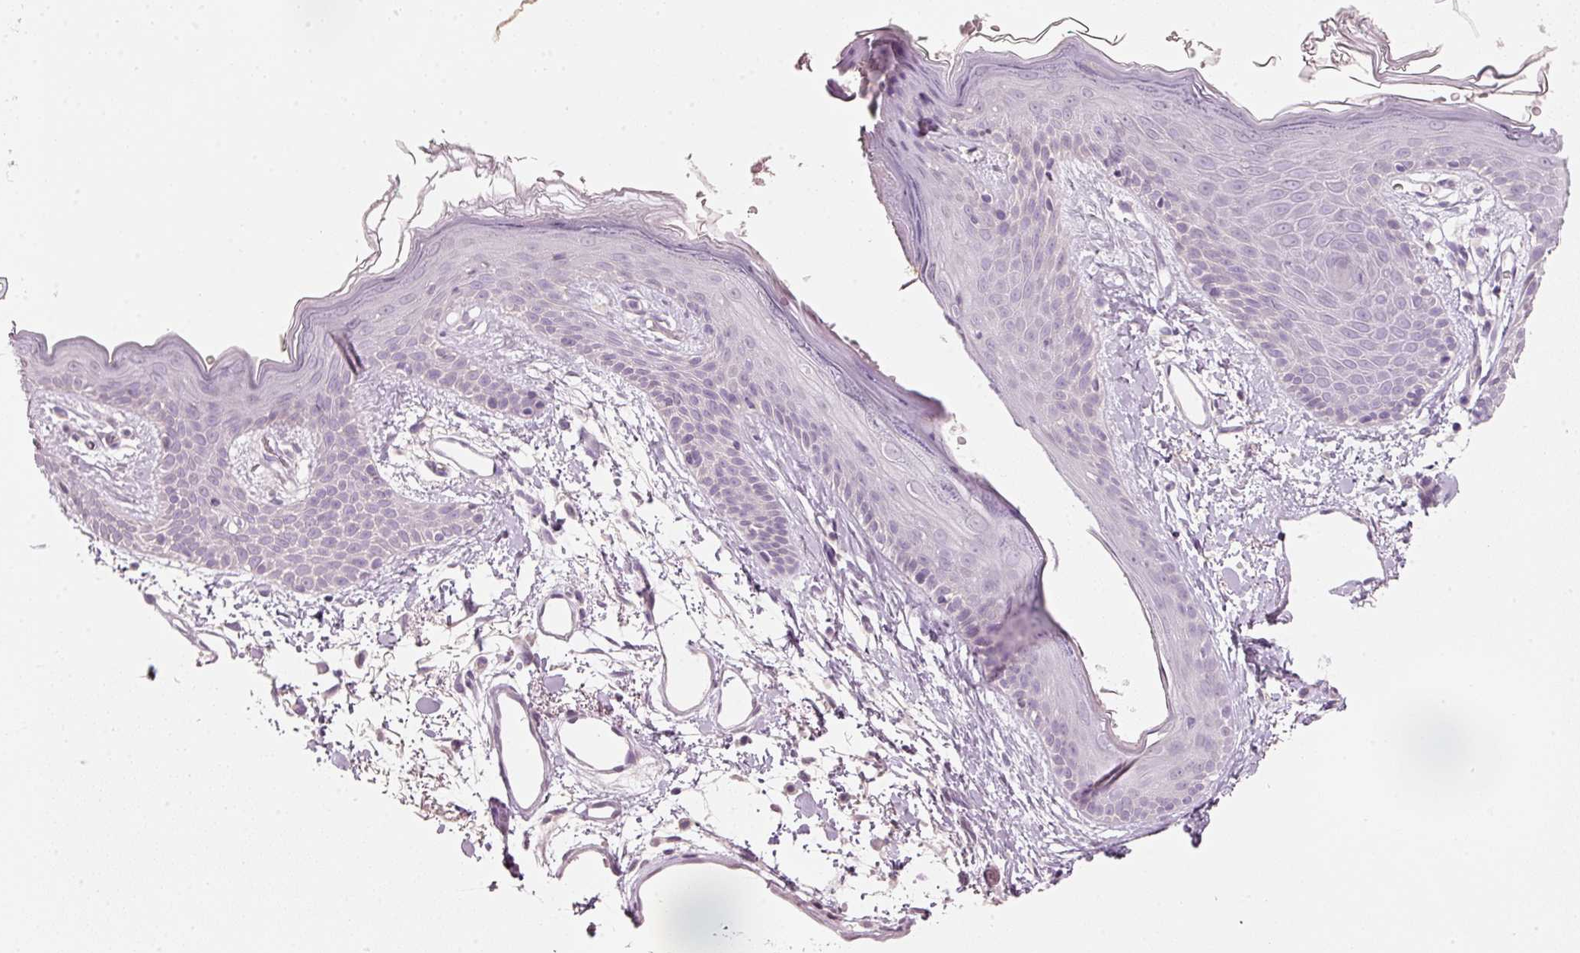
{"staining": {"intensity": "negative", "quantity": "none", "location": "none"}, "tissue": "skin", "cell_type": "Fibroblasts", "image_type": "normal", "snomed": [{"axis": "morphology", "description": "Normal tissue, NOS"}, {"axis": "topography", "description": "Skin"}], "caption": "Skin stained for a protein using IHC demonstrates no positivity fibroblasts.", "gene": "STEAP1", "patient": {"sex": "male", "age": 79}}